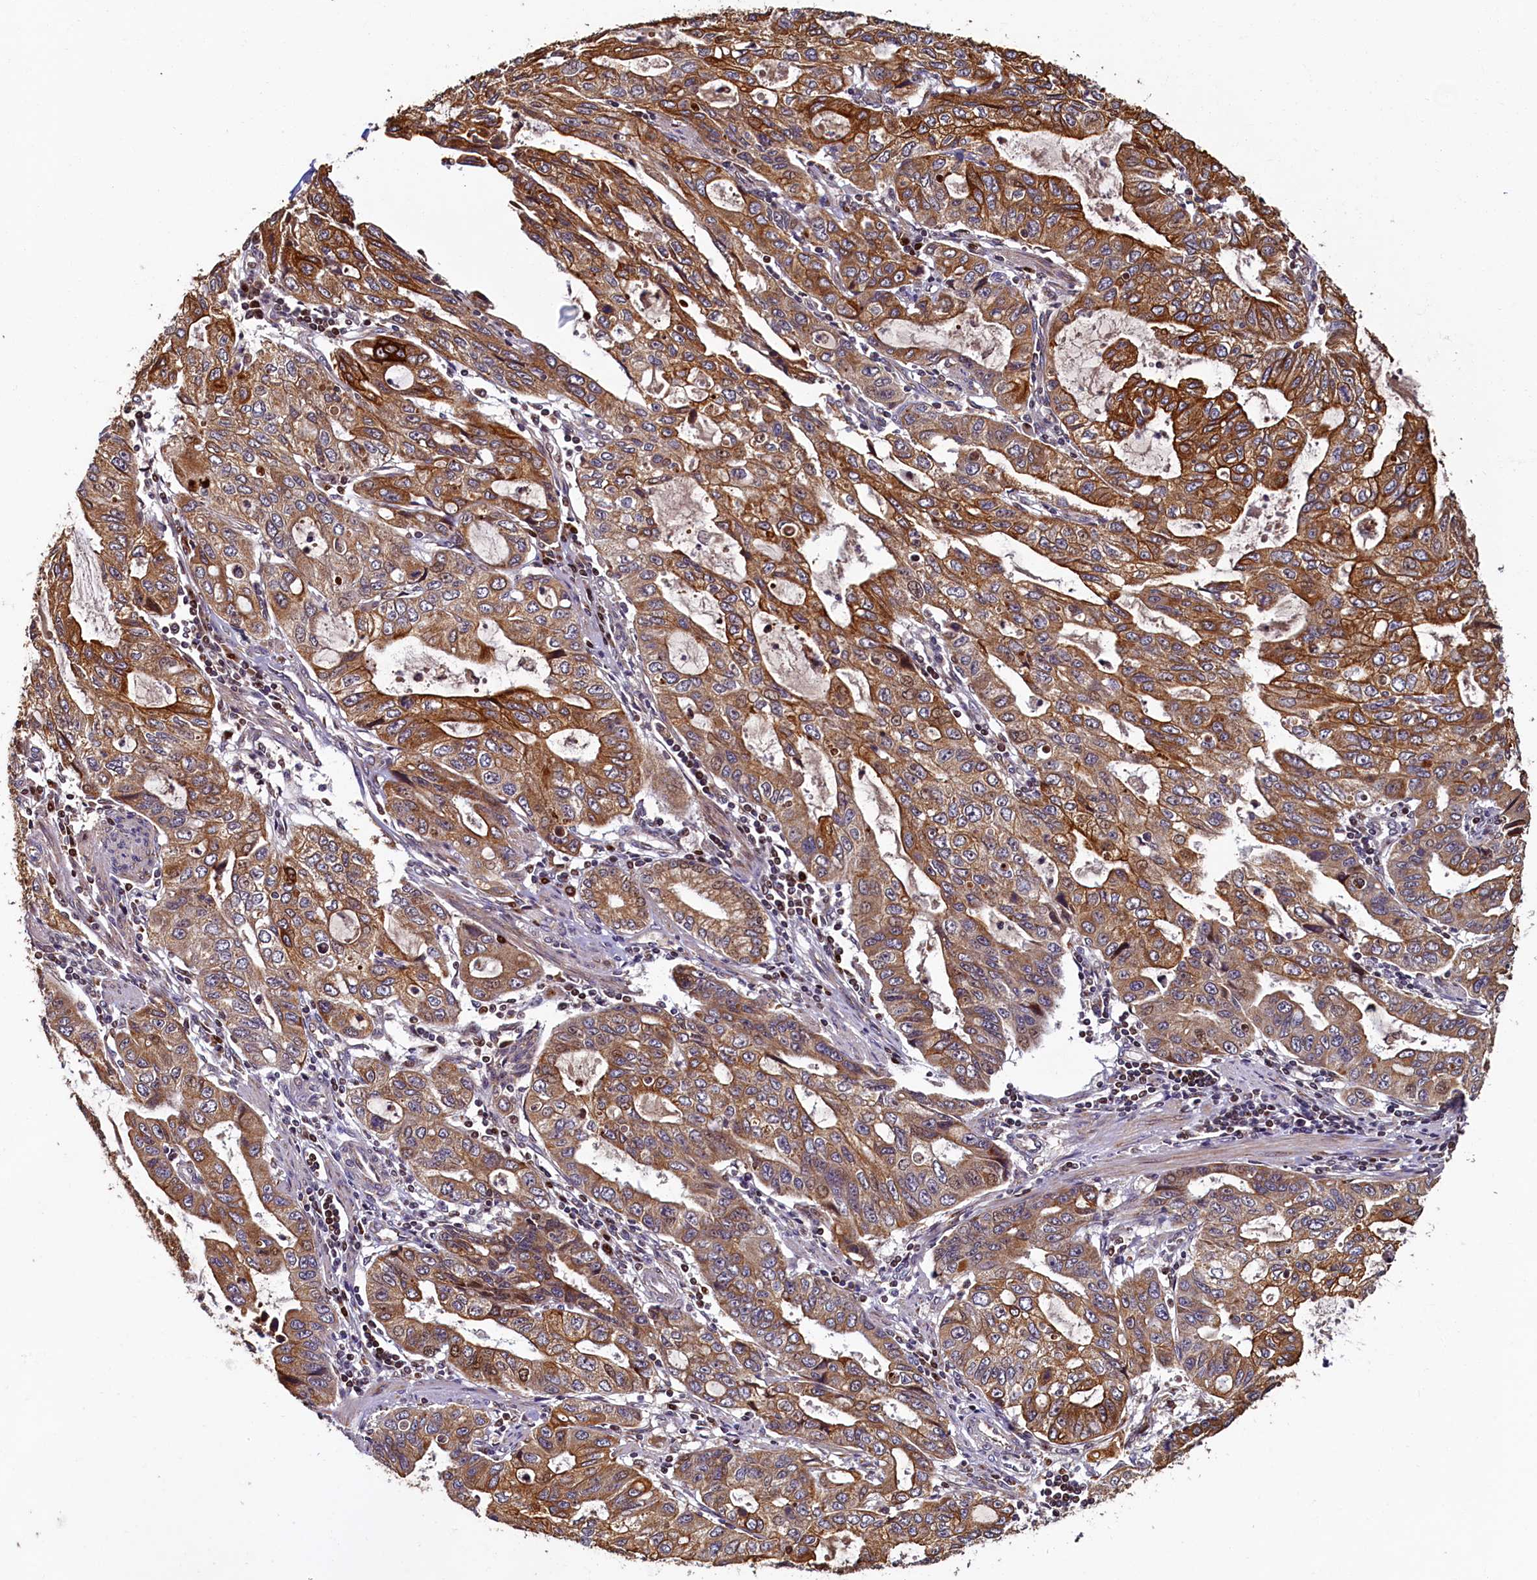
{"staining": {"intensity": "strong", "quantity": ">75%", "location": "cytoplasmic/membranous"}, "tissue": "stomach cancer", "cell_type": "Tumor cells", "image_type": "cancer", "snomed": [{"axis": "morphology", "description": "Adenocarcinoma, NOS"}, {"axis": "topography", "description": "Stomach, upper"}], "caption": "Immunohistochemical staining of human adenocarcinoma (stomach) shows high levels of strong cytoplasmic/membranous protein positivity in about >75% of tumor cells.", "gene": "NCKAP5L", "patient": {"sex": "female", "age": 52}}